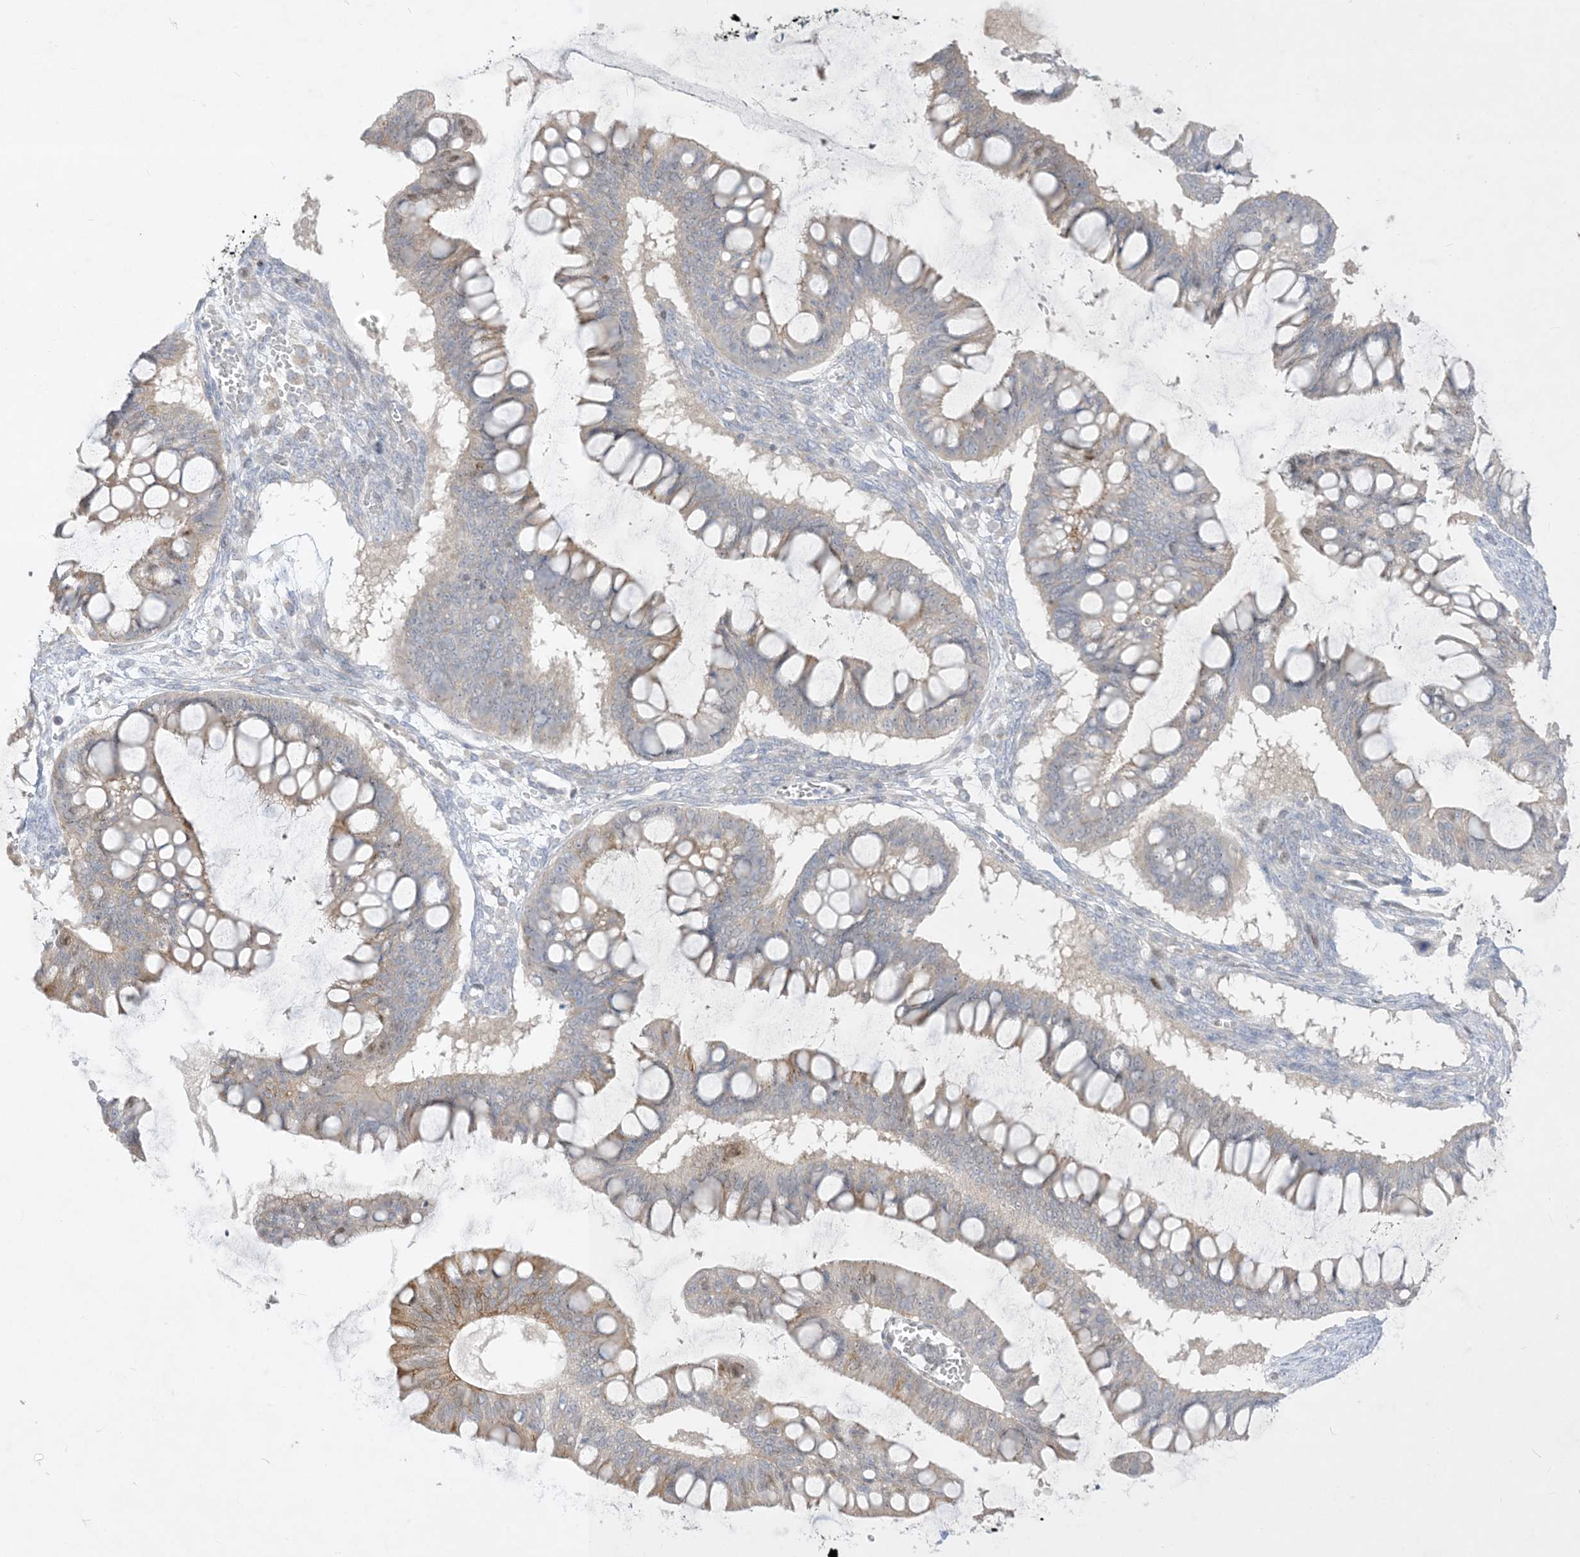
{"staining": {"intensity": "moderate", "quantity": "<25%", "location": "cytoplasmic/membranous"}, "tissue": "ovarian cancer", "cell_type": "Tumor cells", "image_type": "cancer", "snomed": [{"axis": "morphology", "description": "Cystadenocarcinoma, mucinous, NOS"}, {"axis": "topography", "description": "Ovary"}], "caption": "High-power microscopy captured an immunohistochemistry histopathology image of mucinous cystadenocarcinoma (ovarian), revealing moderate cytoplasmic/membranous staining in about <25% of tumor cells.", "gene": "BHLHE40", "patient": {"sex": "female", "age": 73}}